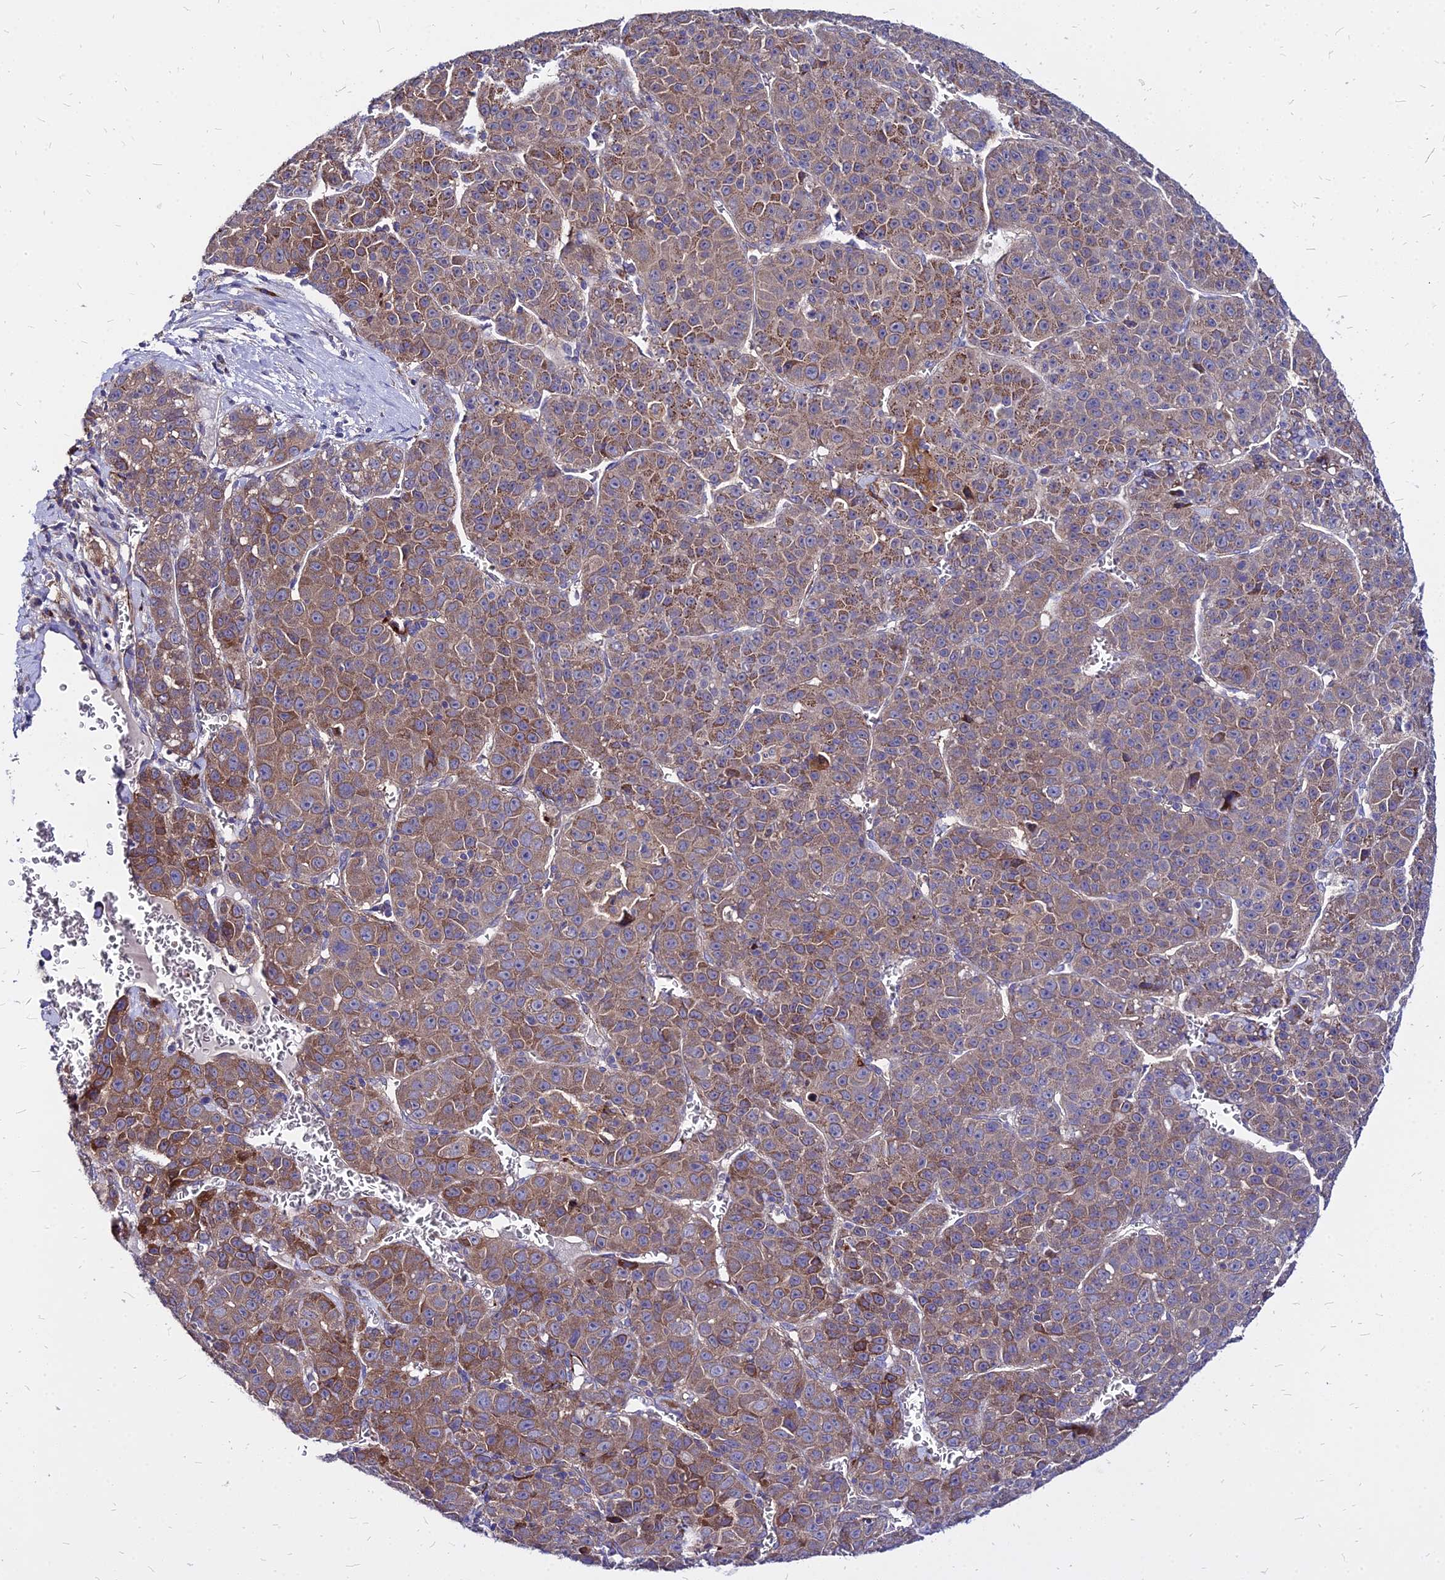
{"staining": {"intensity": "moderate", "quantity": ">75%", "location": "cytoplasmic/membranous"}, "tissue": "liver cancer", "cell_type": "Tumor cells", "image_type": "cancer", "snomed": [{"axis": "morphology", "description": "Carcinoma, Hepatocellular, NOS"}, {"axis": "topography", "description": "Liver"}], "caption": "An image of liver cancer (hepatocellular carcinoma) stained for a protein exhibits moderate cytoplasmic/membranous brown staining in tumor cells. The staining was performed using DAB to visualize the protein expression in brown, while the nuclei were stained in blue with hematoxylin (Magnification: 20x).", "gene": "COMMD10", "patient": {"sex": "female", "age": 53}}